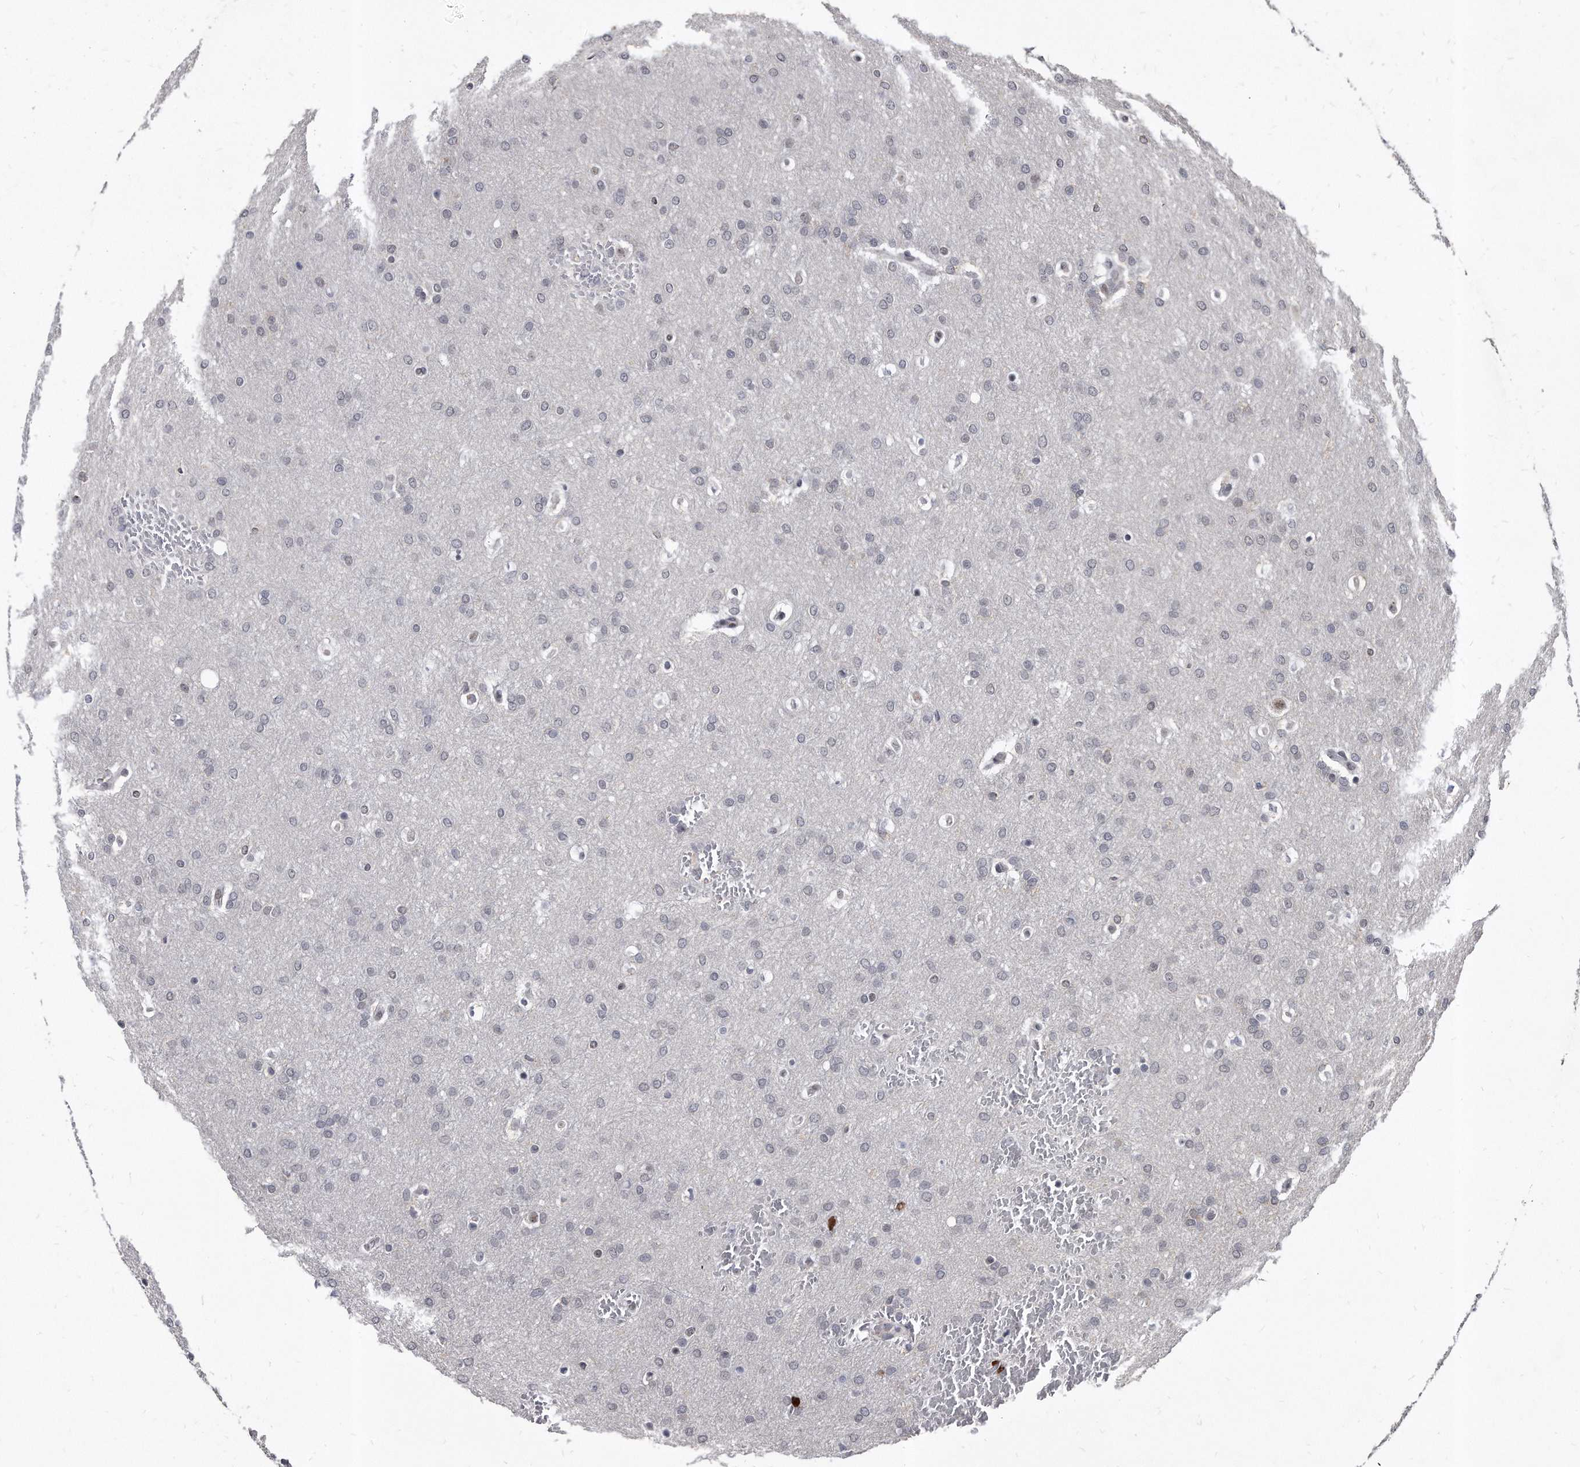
{"staining": {"intensity": "negative", "quantity": "none", "location": "none"}, "tissue": "glioma", "cell_type": "Tumor cells", "image_type": "cancer", "snomed": [{"axis": "morphology", "description": "Glioma, malignant, Low grade"}, {"axis": "topography", "description": "Brain"}], "caption": "Image shows no significant protein staining in tumor cells of malignant glioma (low-grade). (Immunohistochemistry (ihc), brightfield microscopy, high magnification).", "gene": "KLHDC3", "patient": {"sex": "female", "age": 37}}